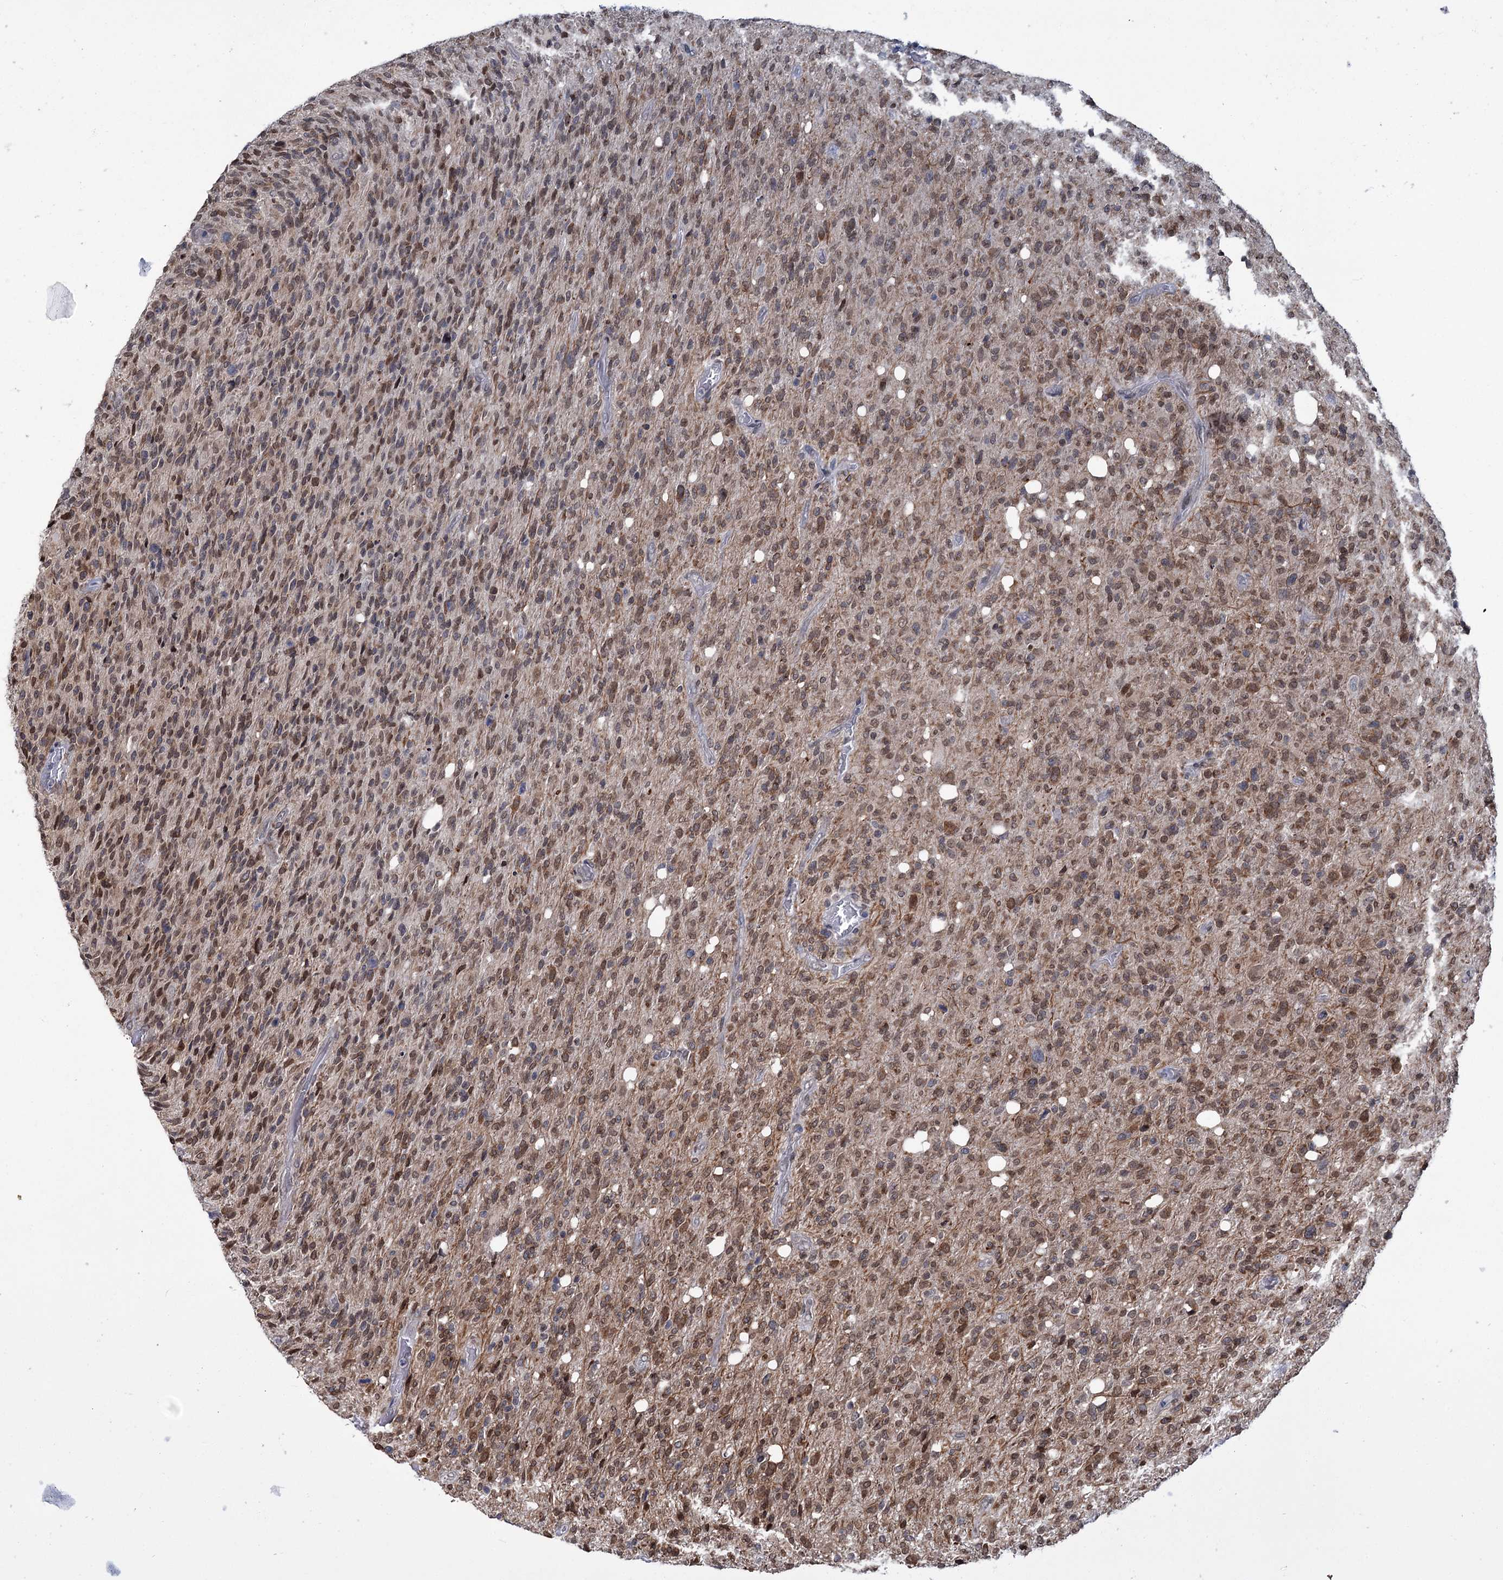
{"staining": {"intensity": "moderate", "quantity": ">75%", "location": "cytoplasmic/membranous,nuclear"}, "tissue": "glioma", "cell_type": "Tumor cells", "image_type": "cancer", "snomed": [{"axis": "morphology", "description": "Glioma, malignant, High grade"}, {"axis": "topography", "description": "Brain"}], "caption": "Immunohistochemistry (IHC) of human glioma shows medium levels of moderate cytoplasmic/membranous and nuclear positivity in approximately >75% of tumor cells.", "gene": "CFAP46", "patient": {"sex": "female", "age": 57}}